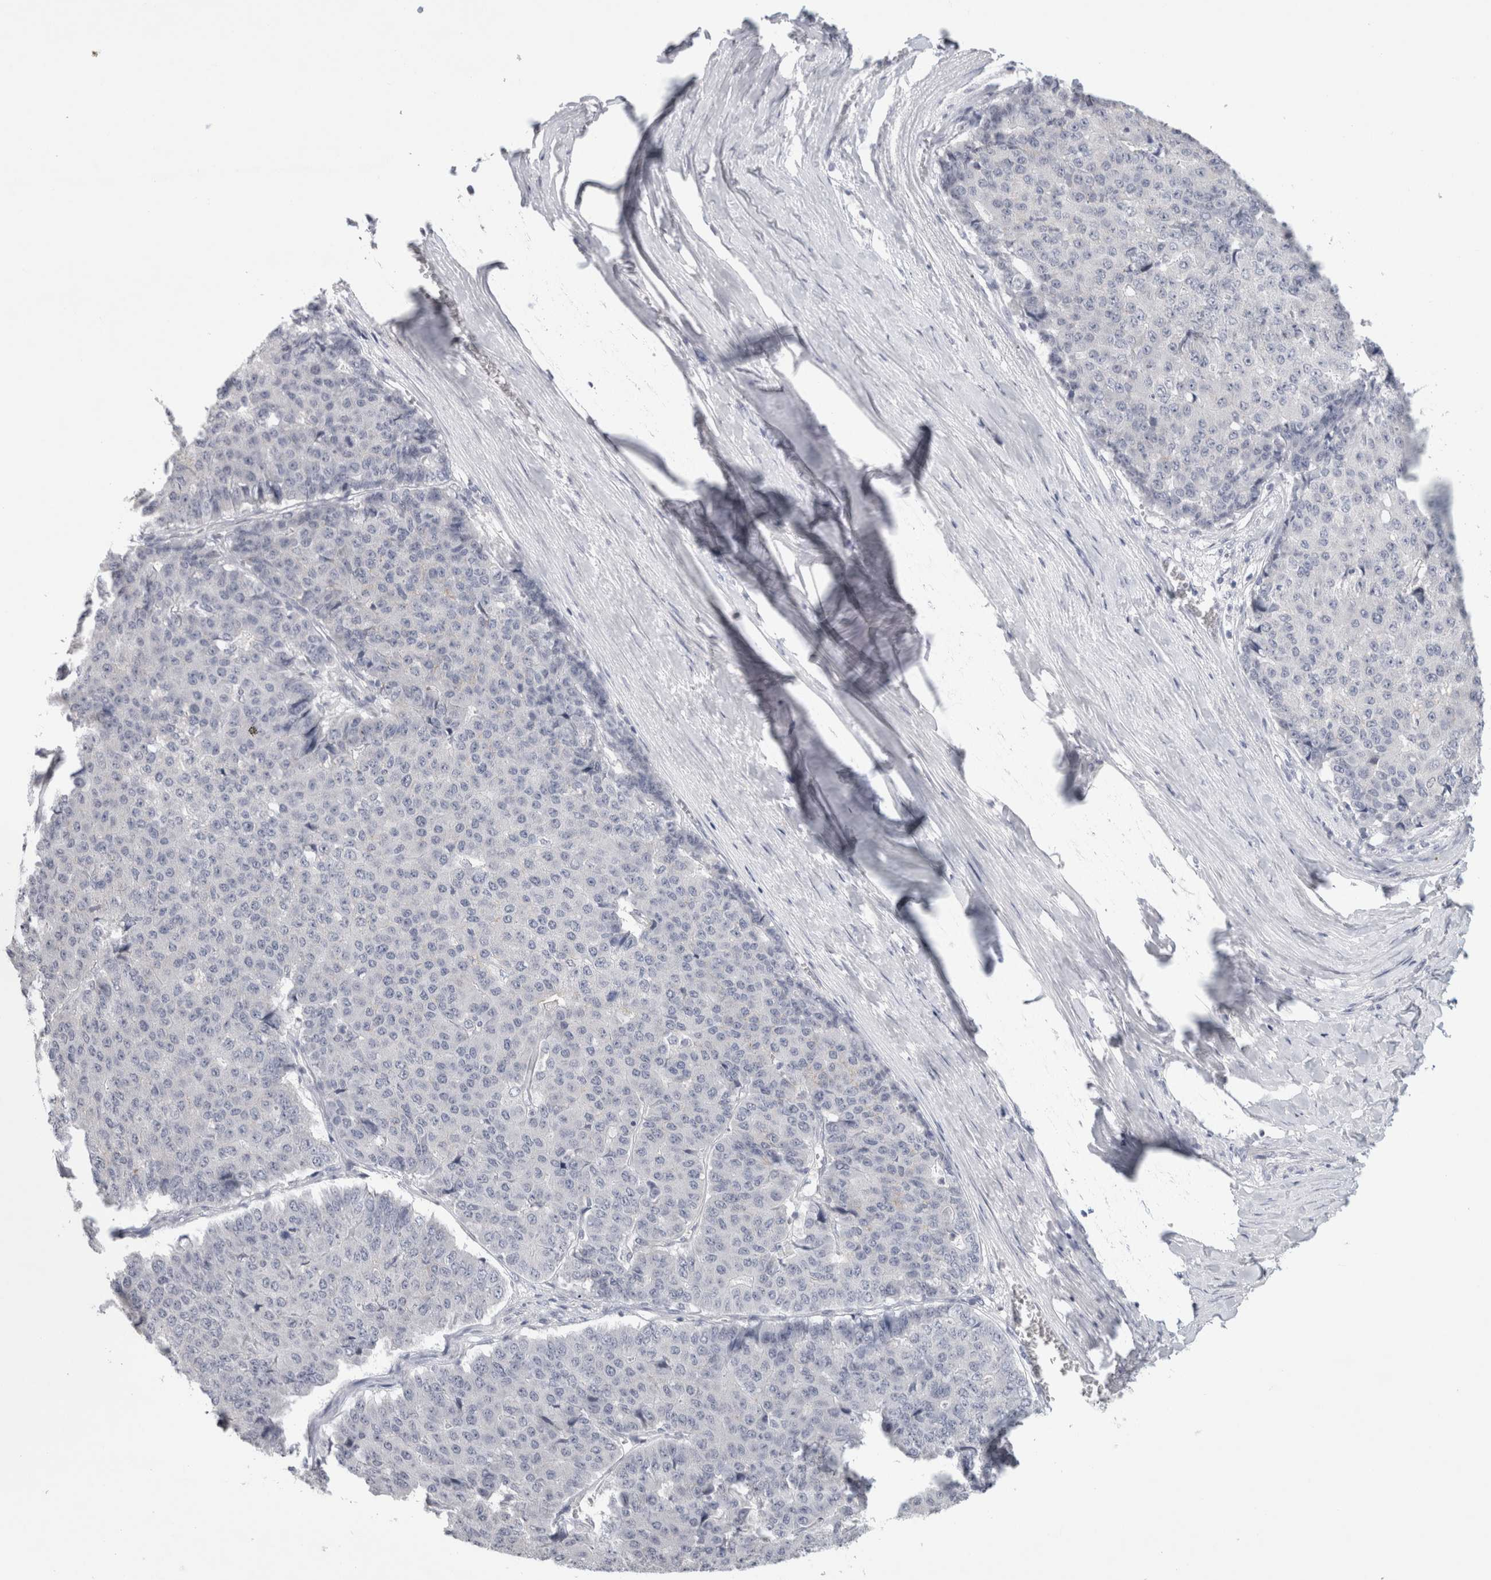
{"staining": {"intensity": "negative", "quantity": "none", "location": "none"}, "tissue": "pancreatic cancer", "cell_type": "Tumor cells", "image_type": "cancer", "snomed": [{"axis": "morphology", "description": "Adenocarcinoma, NOS"}, {"axis": "topography", "description": "Pancreas"}], "caption": "Pancreatic adenocarcinoma was stained to show a protein in brown. There is no significant expression in tumor cells.", "gene": "TONSL", "patient": {"sex": "male", "age": 50}}